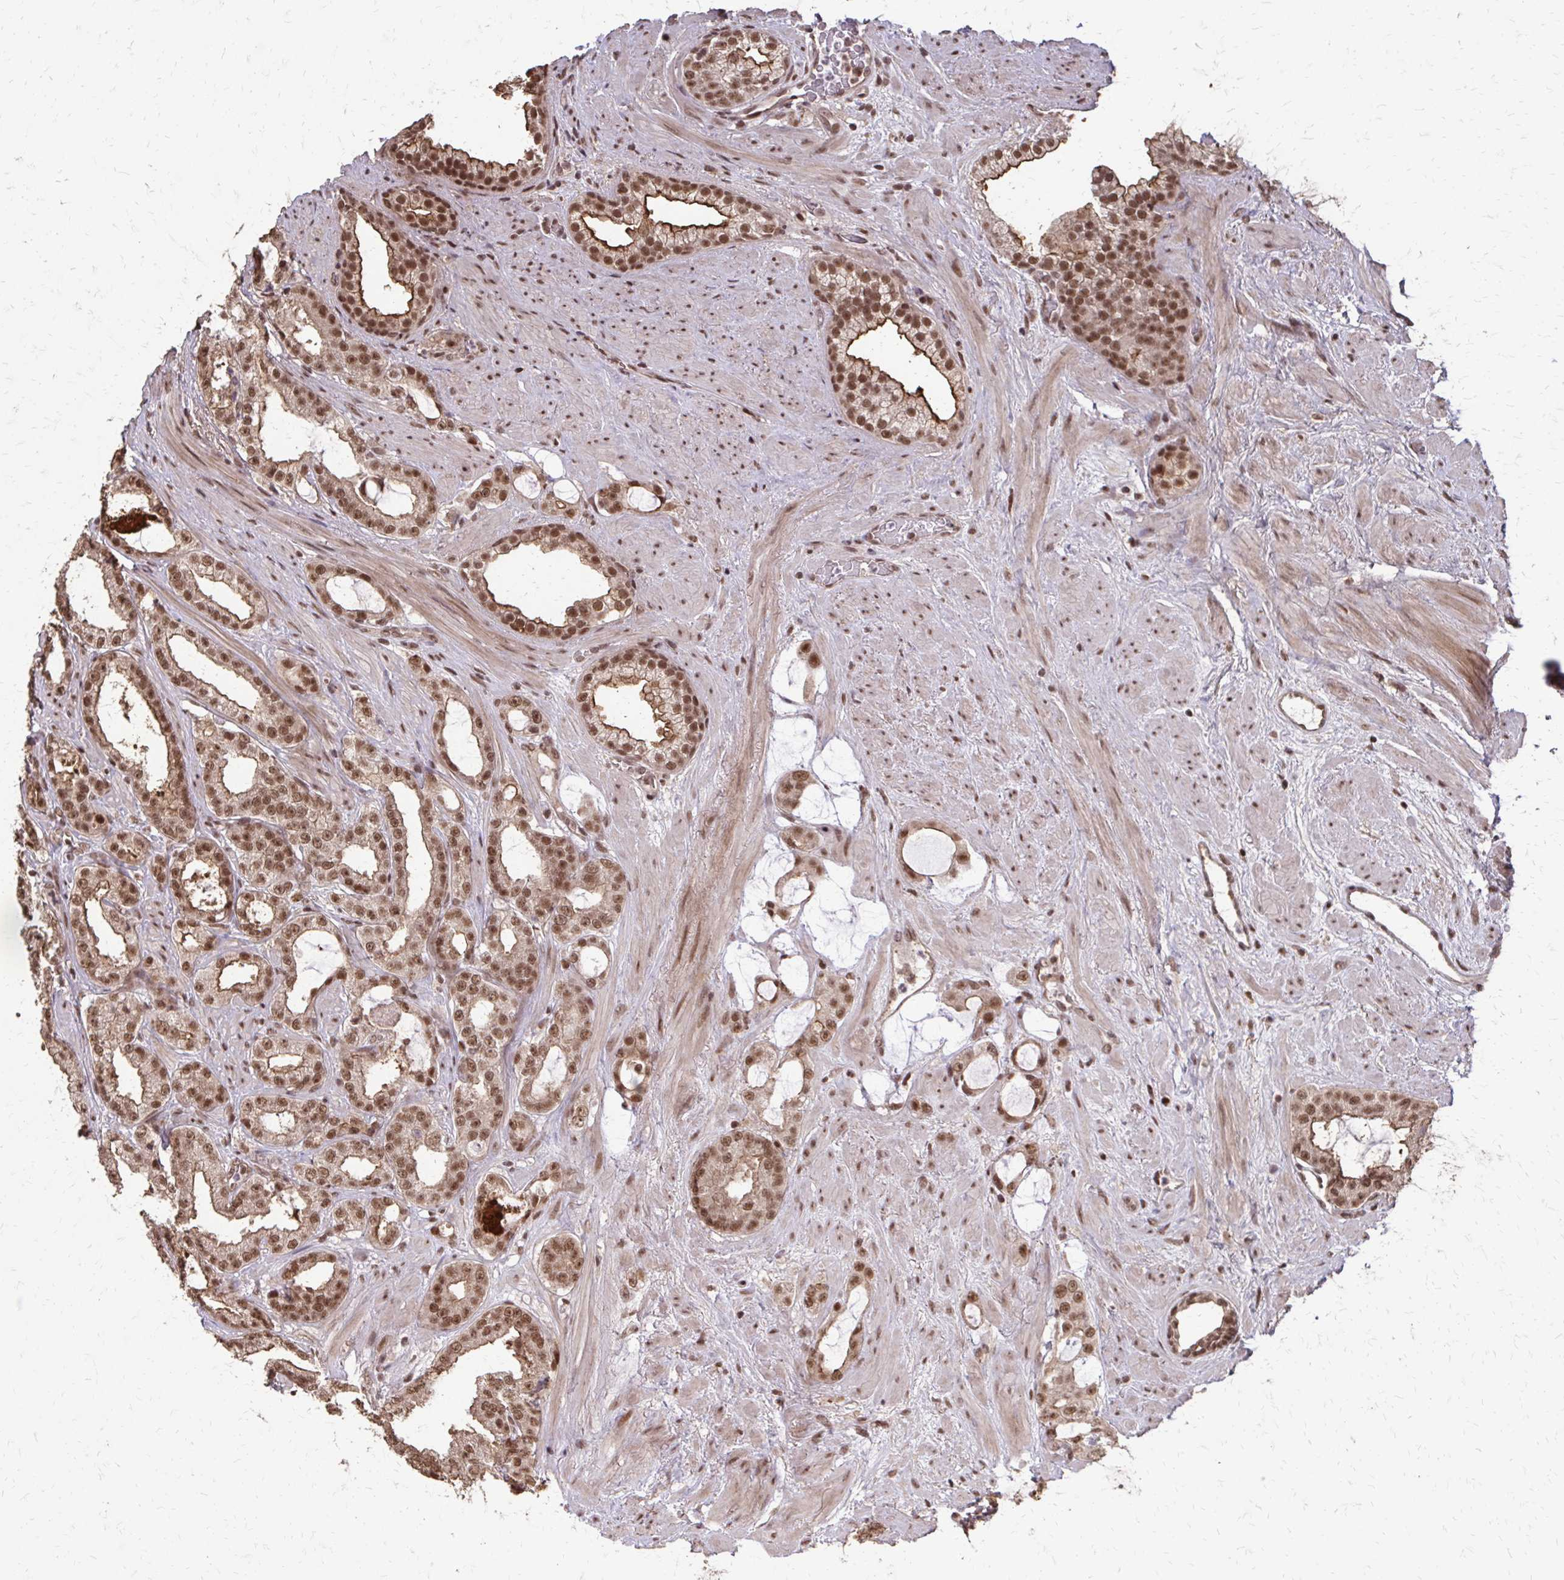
{"staining": {"intensity": "moderate", "quantity": ">75%", "location": "nuclear"}, "tissue": "prostate cancer", "cell_type": "Tumor cells", "image_type": "cancer", "snomed": [{"axis": "morphology", "description": "Adenocarcinoma, High grade"}, {"axis": "topography", "description": "Prostate"}], "caption": "The histopathology image reveals staining of prostate adenocarcinoma (high-grade), revealing moderate nuclear protein positivity (brown color) within tumor cells. (Stains: DAB (3,3'-diaminobenzidine) in brown, nuclei in blue, Microscopy: brightfield microscopy at high magnification).", "gene": "SS18", "patient": {"sex": "male", "age": 65}}